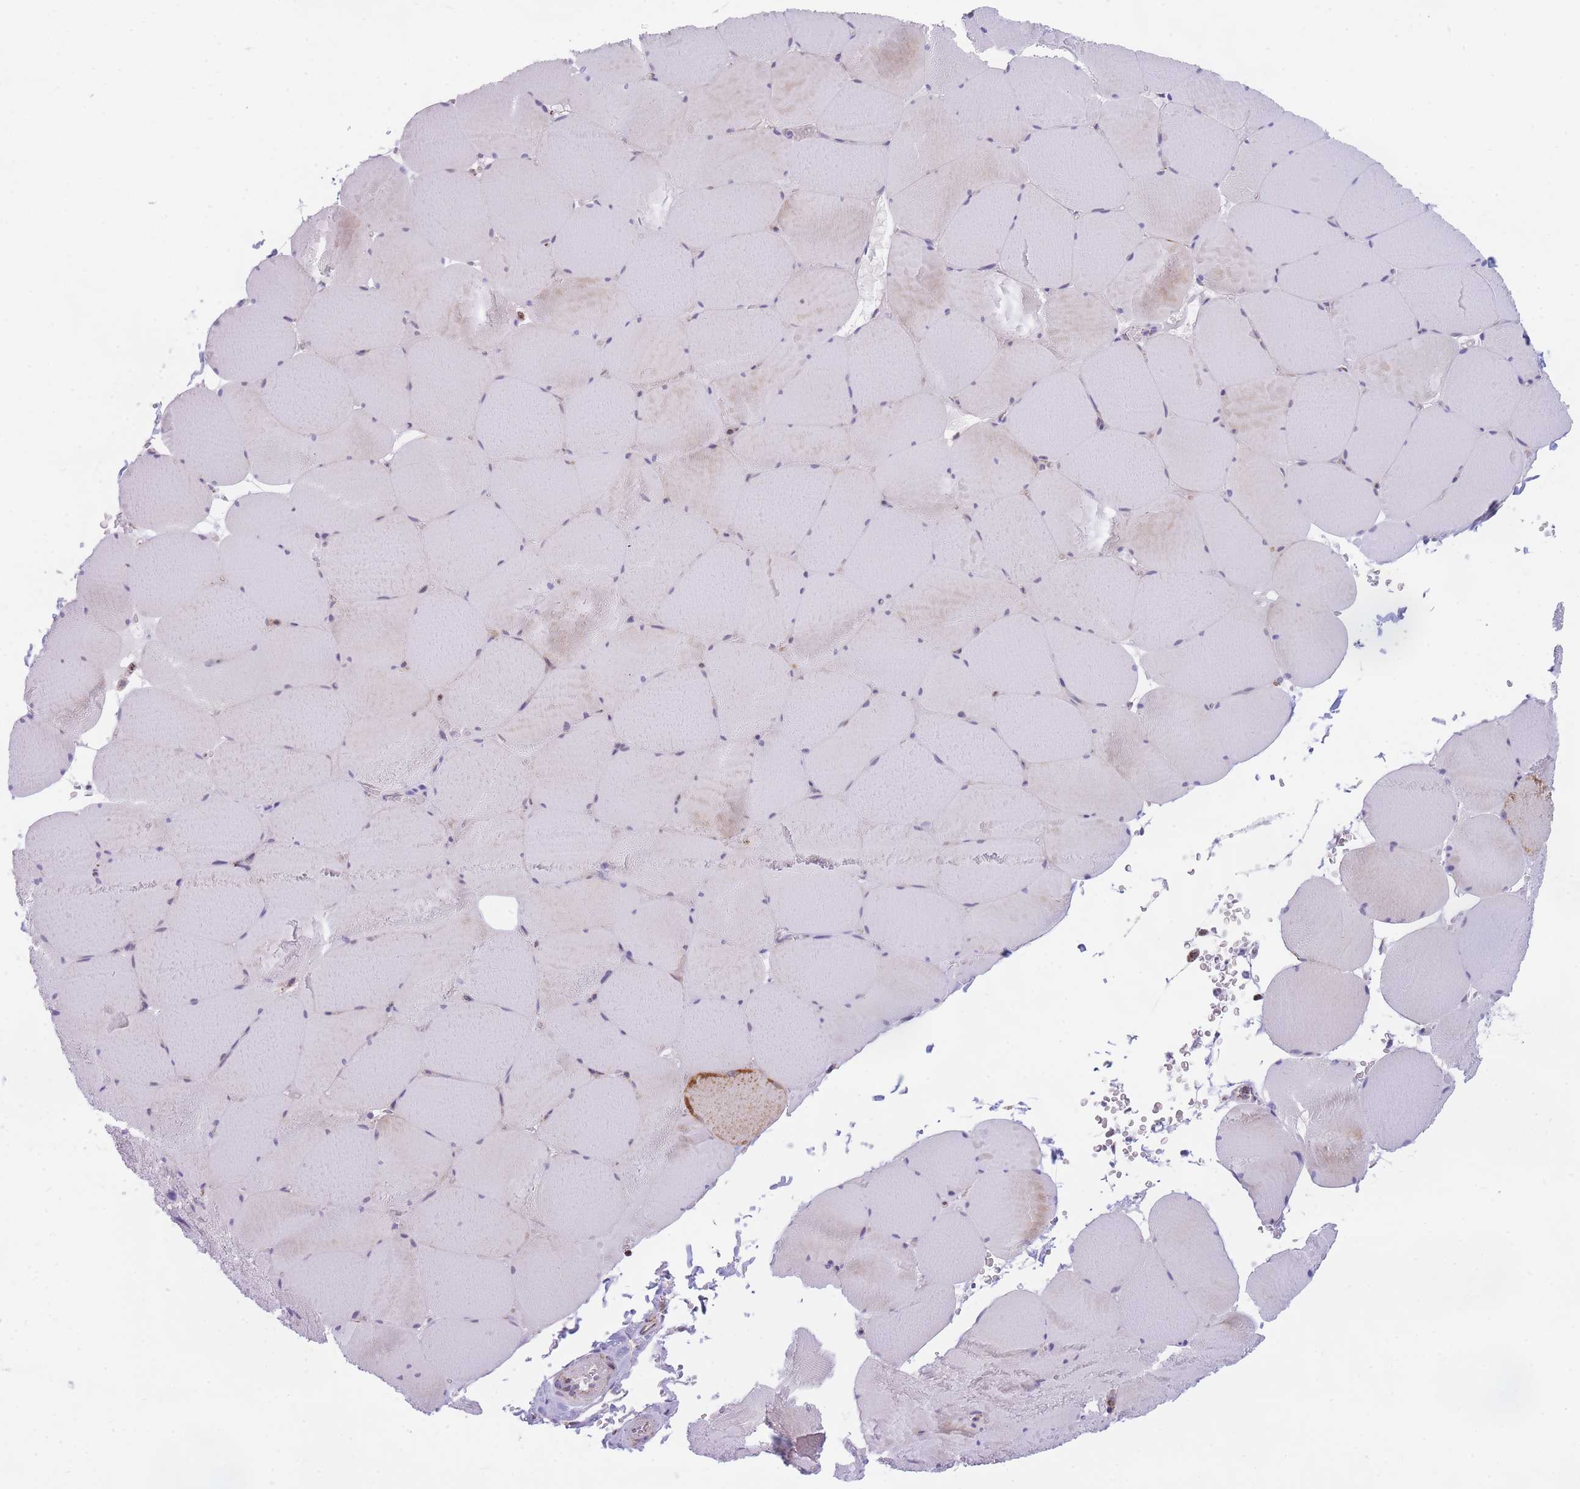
{"staining": {"intensity": "moderate", "quantity": "<25%", "location": "cytoplasmic/membranous"}, "tissue": "skeletal muscle", "cell_type": "Myocytes", "image_type": "normal", "snomed": [{"axis": "morphology", "description": "Normal tissue, NOS"}, {"axis": "topography", "description": "Skeletal muscle"}, {"axis": "topography", "description": "Head-Neck"}], "caption": "An image showing moderate cytoplasmic/membranous positivity in approximately <25% of myocytes in normal skeletal muscle, as visualized by brown immunohistochemical staining.", "gene": "DDX49", "patient": {"sex": "male", "age": 66}}